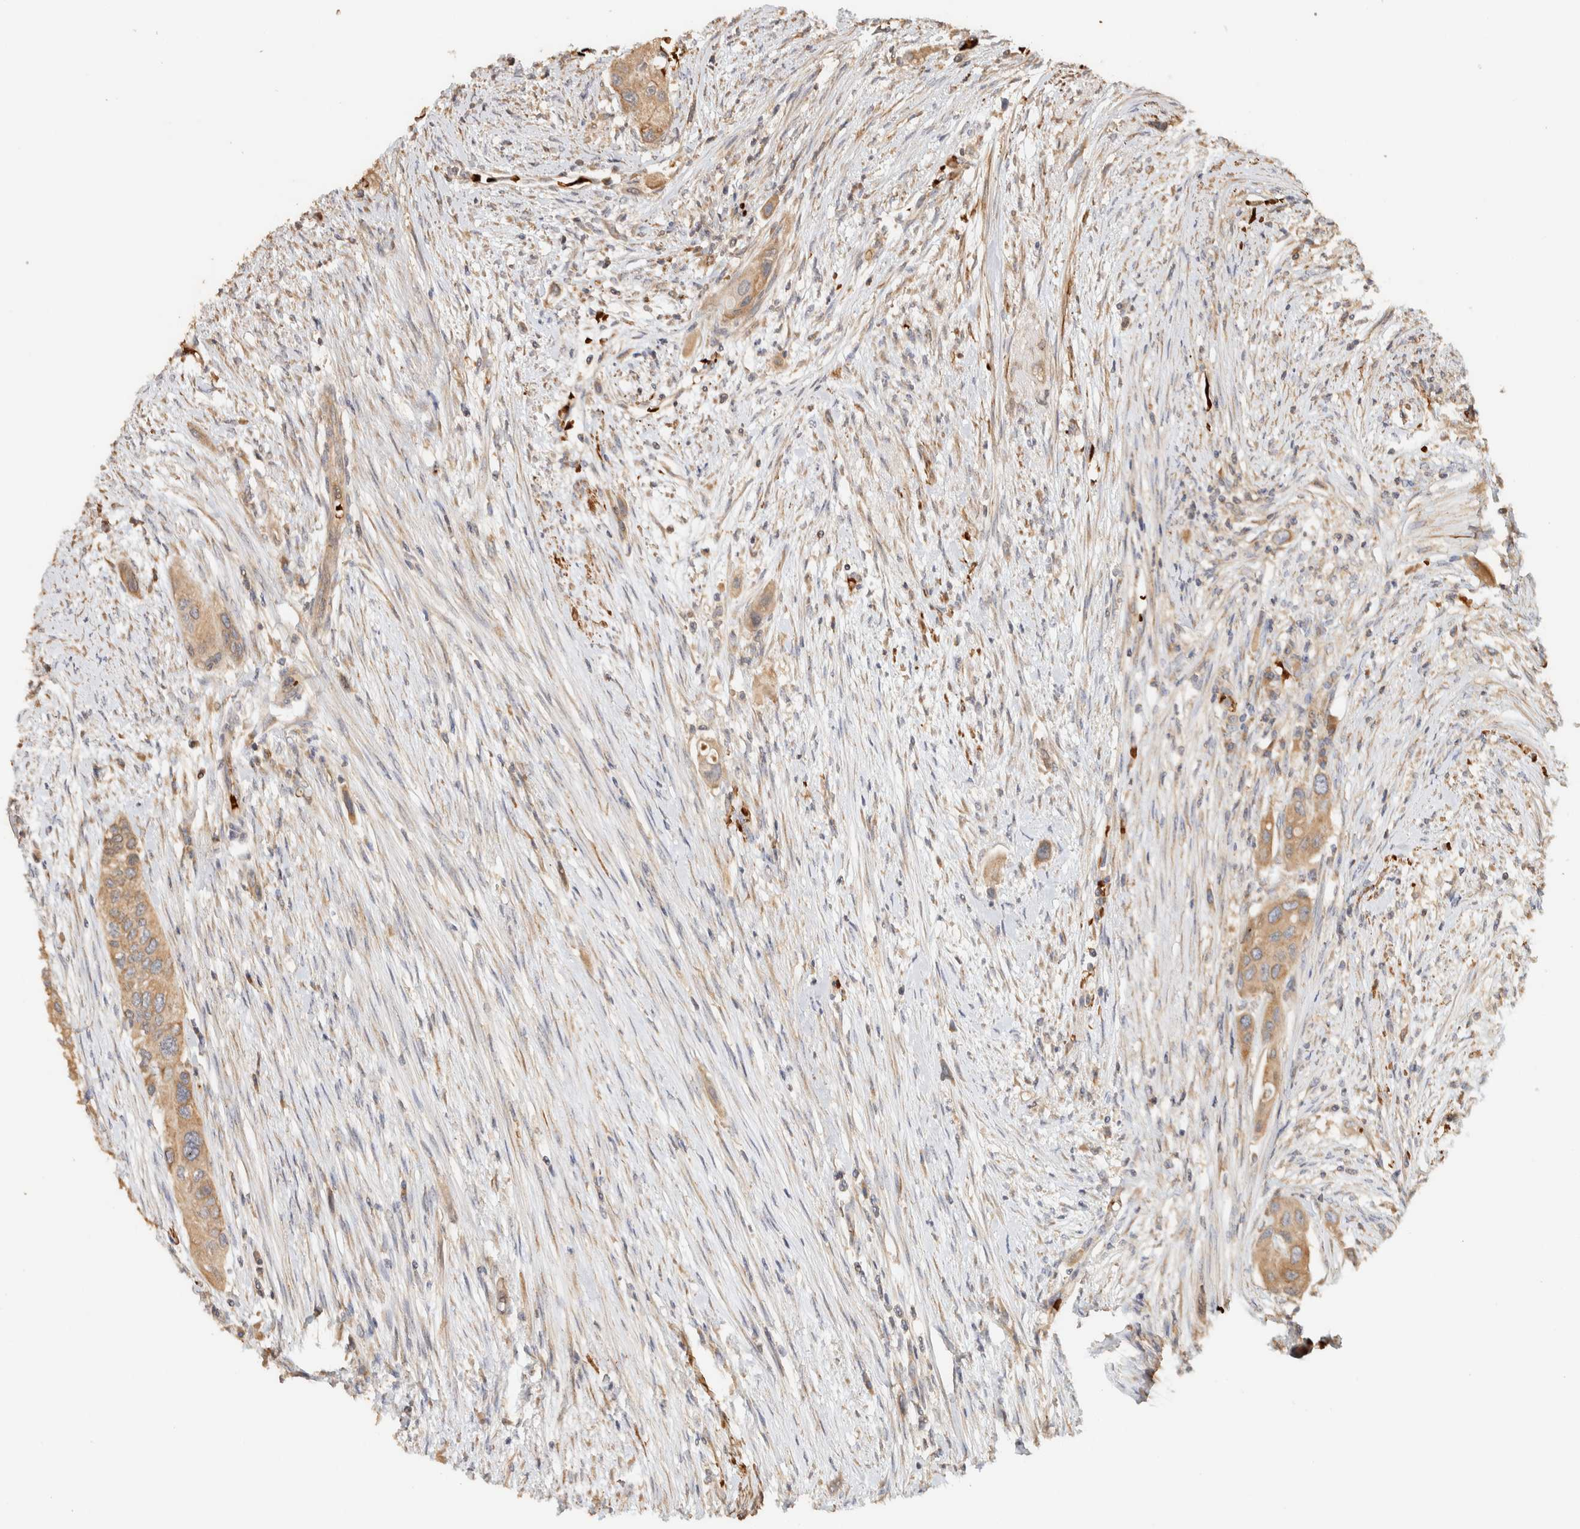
{"staining": {"intensity": "moderate", "quantity": ">75%", "location": "cytoplasmic/membranous"}, "tissue": "urothelial cancer", "cell_type": "Tumor cells", "image_type": "cancer", "snomed": [{"axis": "morphology", "description": "Urothelial carcinoma, High grade"}, {"axis": "topography", "description": "Urinary bladder"}], "caption": "The image reveals staining of urothelial carcinoma (high-grade), revealing moderate cytoplasmic/membranous protein positivity (brown color) within tumor cells. Nuclei are stained in blue.", "gene": "TTI2", "patient": {"sex": "female", "age": 56}}